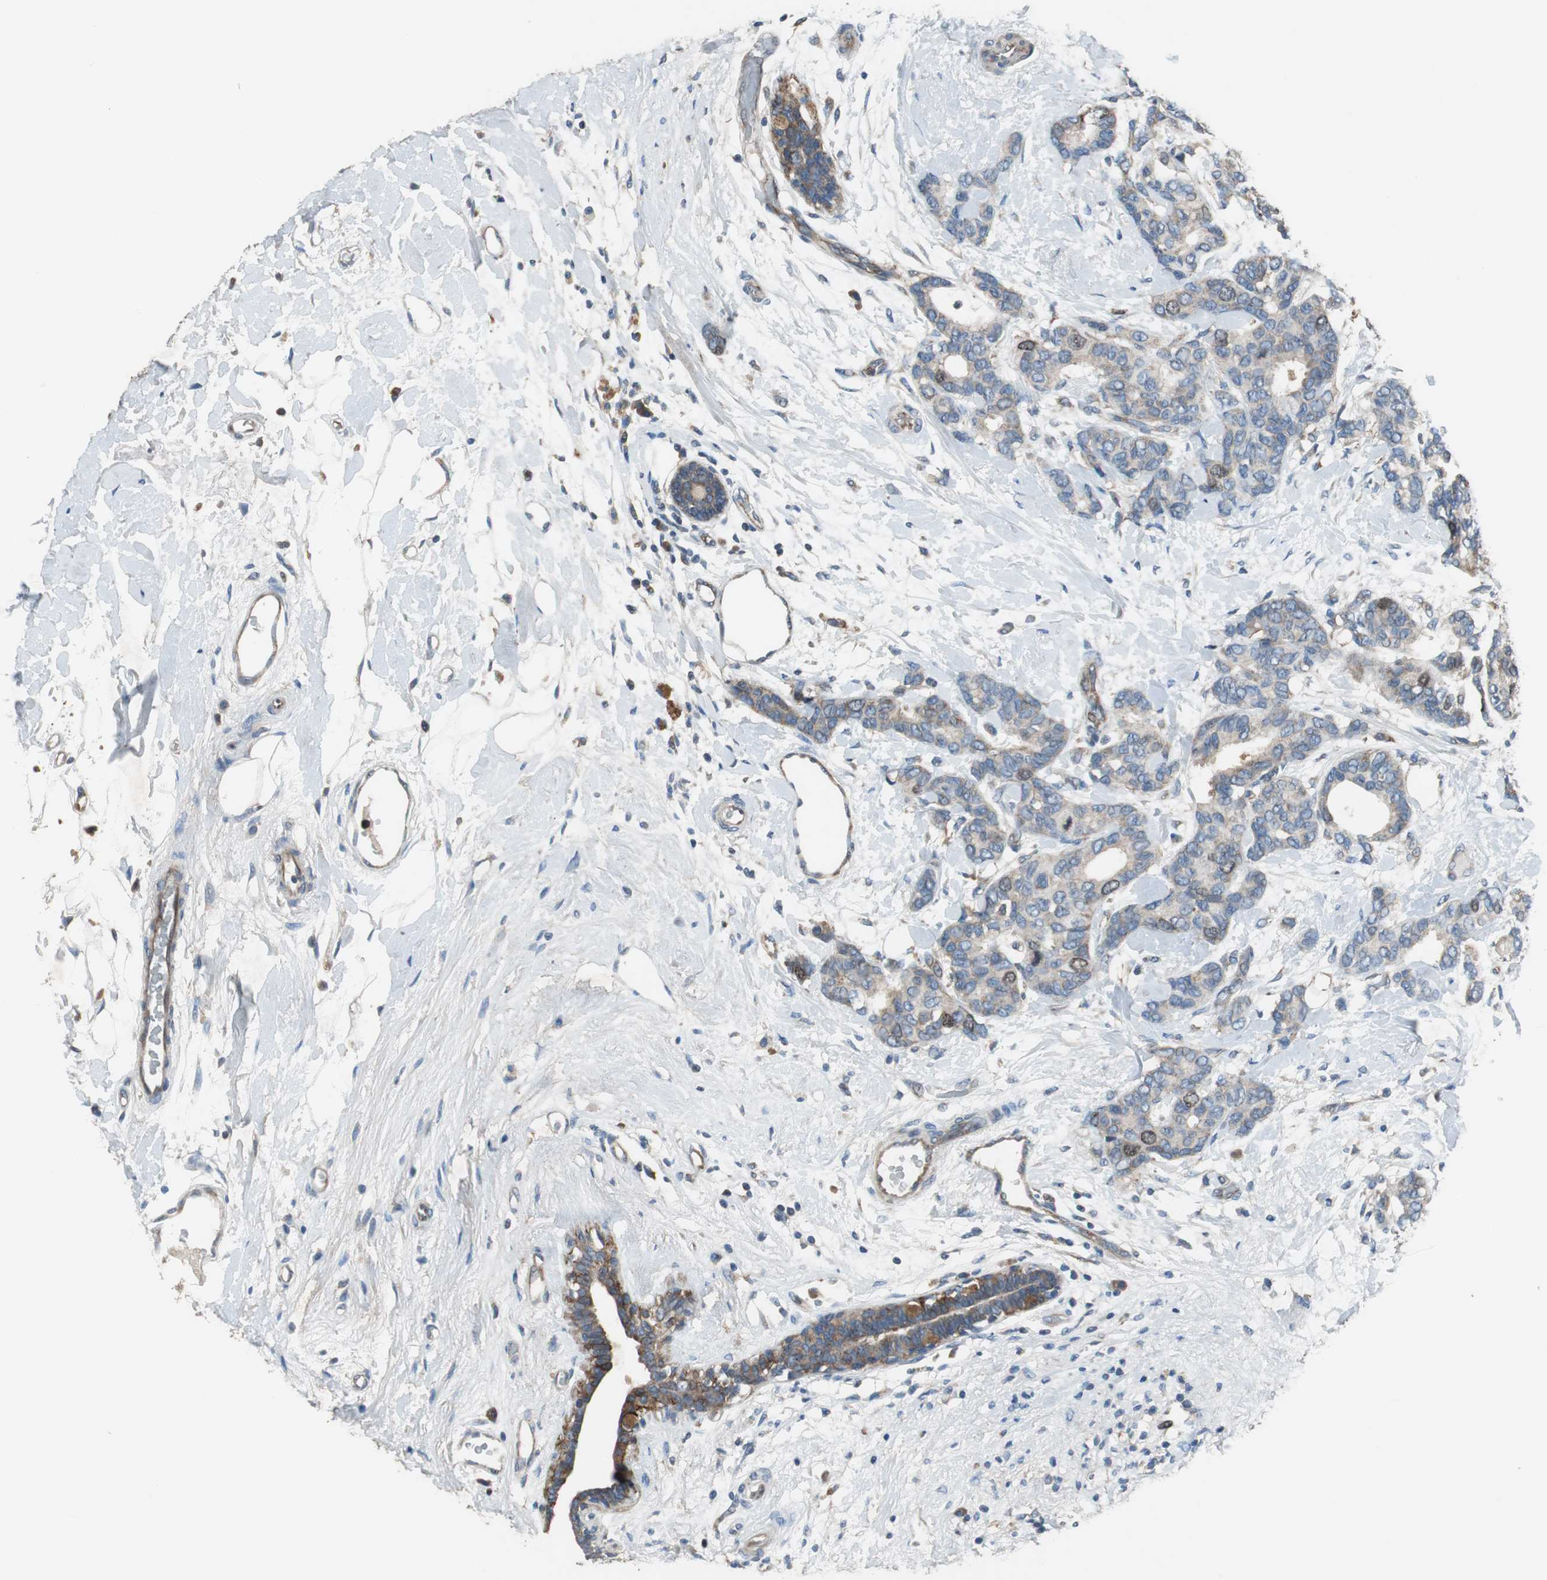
{"staining": {"intensity": "moderate", "quantity": "25%-75%", "location": "cytoplasmic/membranous,nuclear"}, "tissue": "breast cancer", "cell_type": "Tumor cells", "image_type": "cancer", "snomed": [{"axis": "morphology", "description": "Duct carcinoma"}, {"axis": "topography", "description": "Breast"}], "caption": "IHC (DAB (3,3'-diaminobenzidine)) staining of human breast intraductal carcinoma shows moderate cytoplasmic/membranous and nuclear protein expression in approximately 25%-75% of tumor cells.", "gene": "PI4KB", "patient": {"sex": "female", "age": 87}}